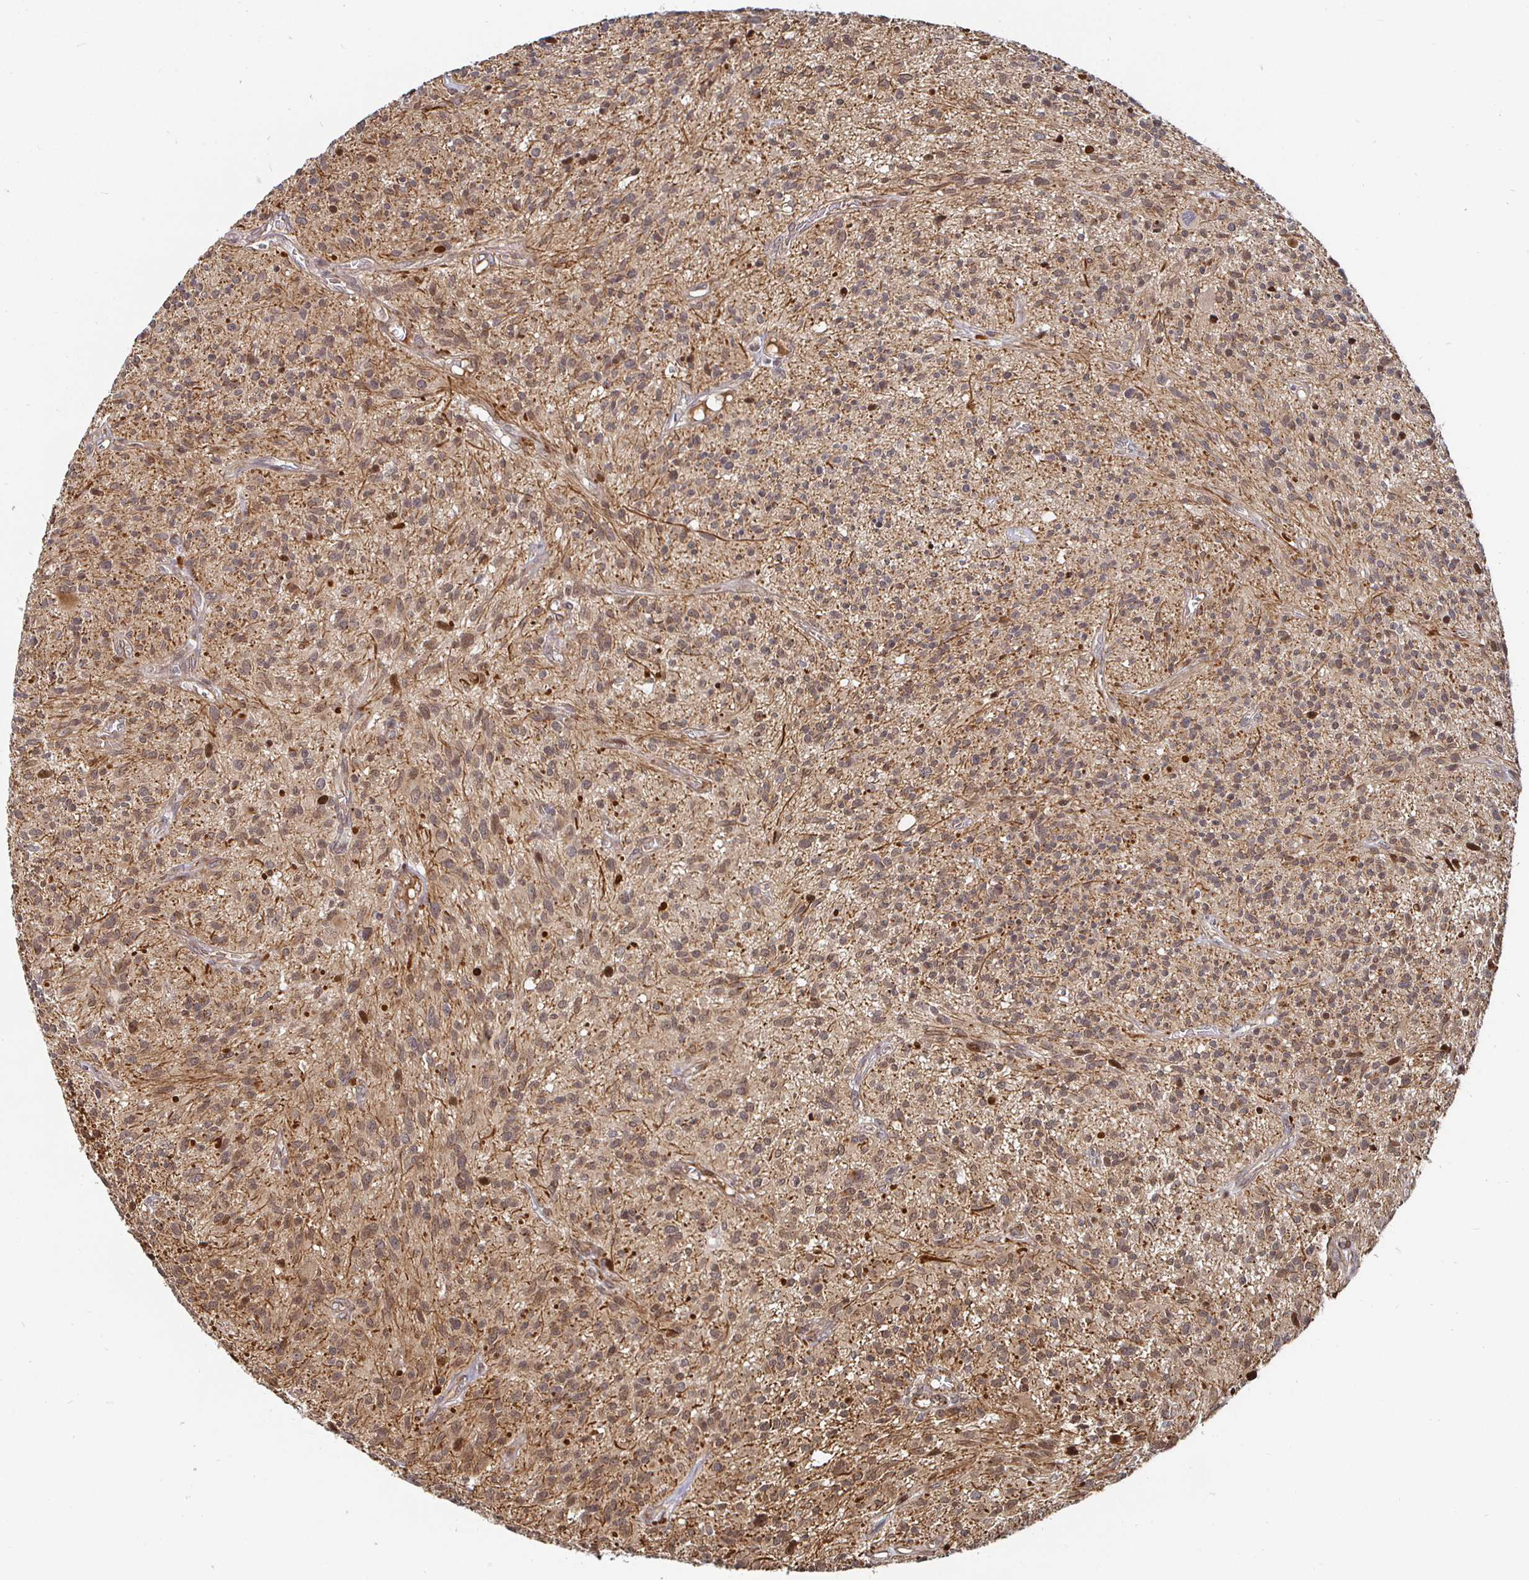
{"staining": {"intensity": "weak", "quantity": "25%-75%", "location": "cytoplasmic/membranous,nuclear"}, "tissue": "glioma", "cell_type": "Tumor cells", "image_type": "cancer", "snomed": [{"axis": "morphology", "description": "Glioma, malignant, High grade"}, {"axis": "topography", "description": "Brain"}], "caption": "Immunohistochemical staining of malignant glioma (high-grade) exhibits weak cytoplasmic/membranous and nuclear protein staining in approximately 25%-75% of tumor cells.", "gene": "TBKBP1", "patient": {"sex": "male", "age": 75}}